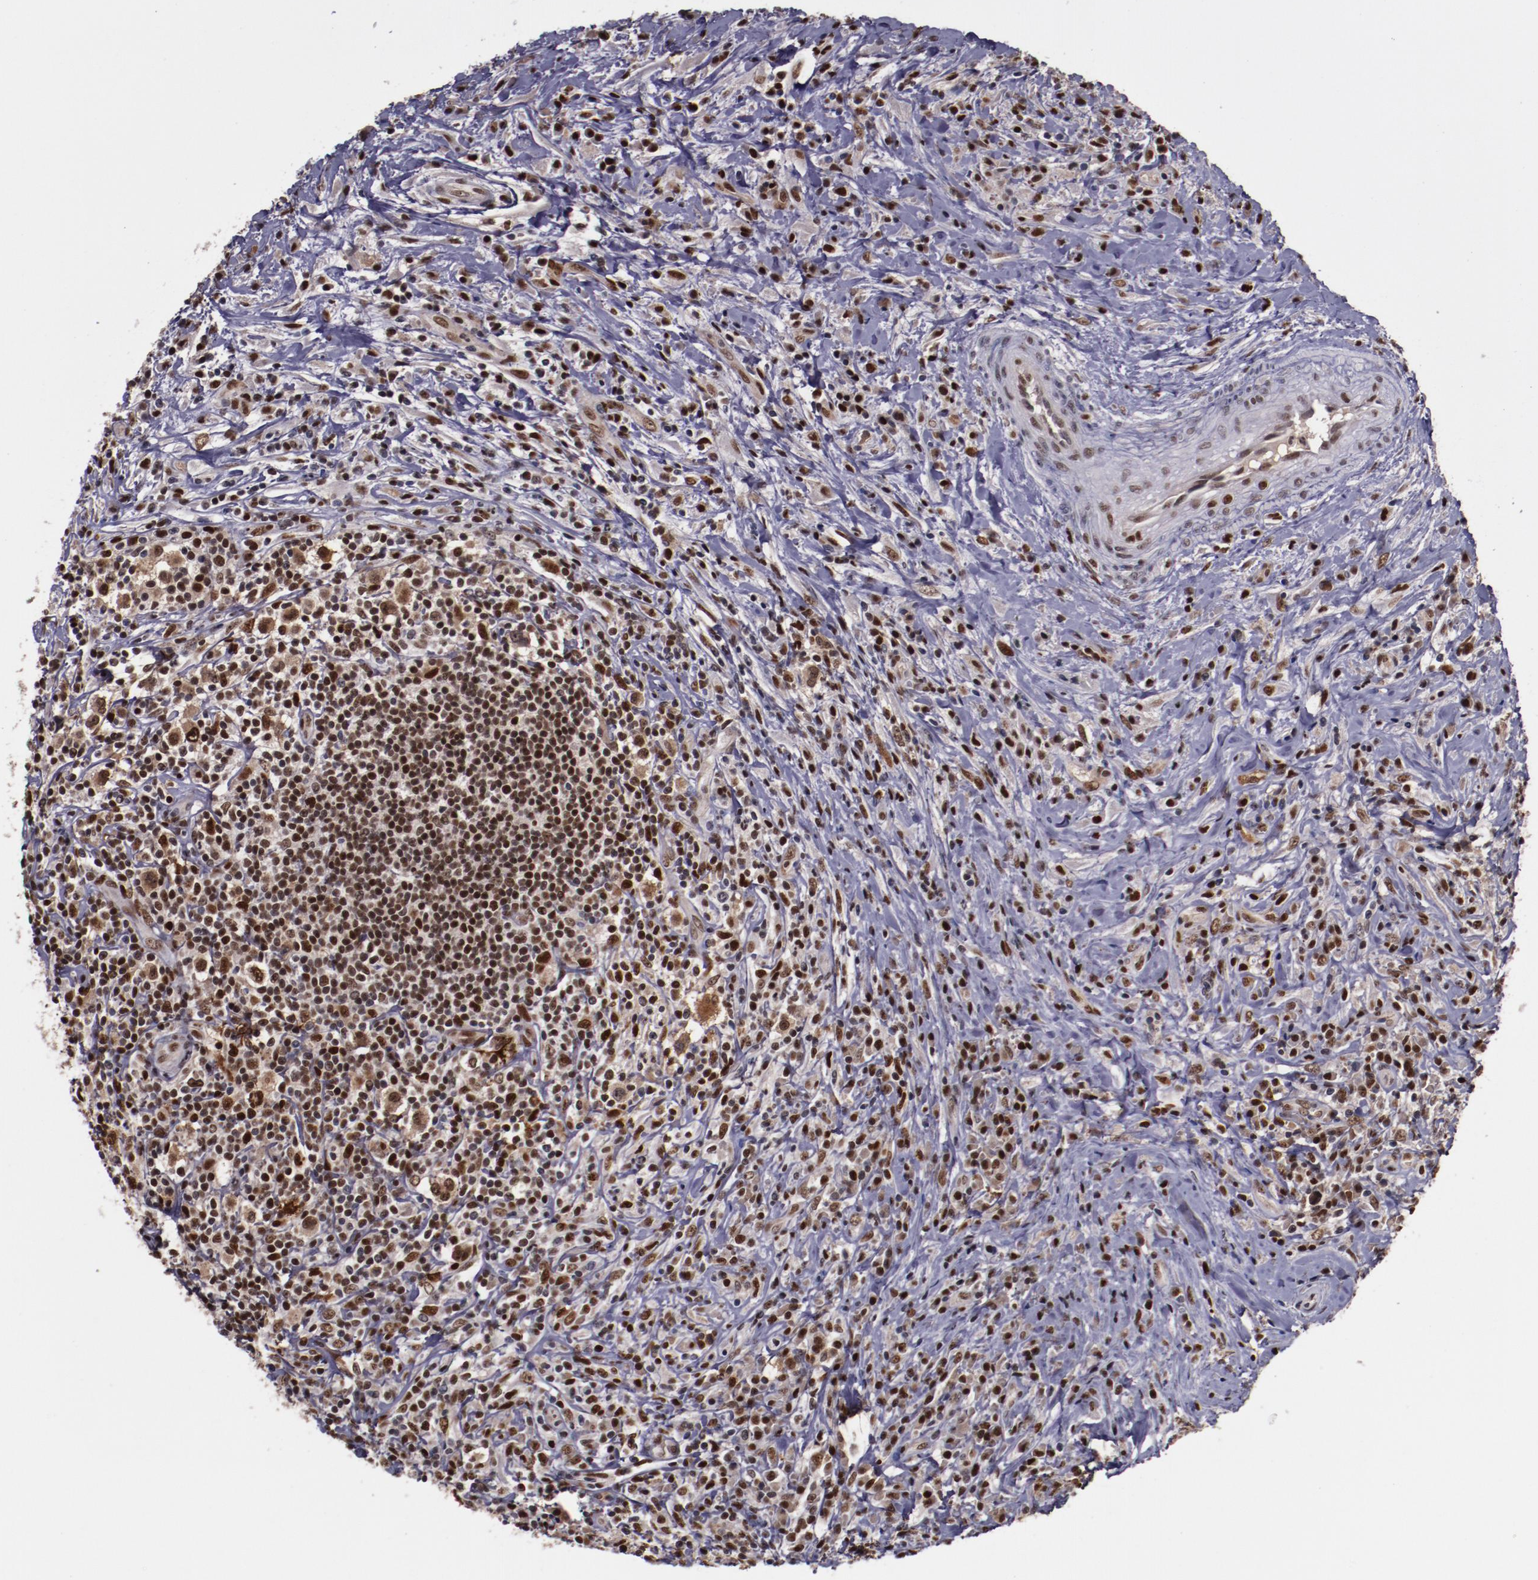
{"staining": {"intensity": "strong", "quantity": "25%-75%", "location": "nuclear"}, "tissue": "lymphoma", "cell_type": "Tumor cells", "image_type": "cancer", "snomed": [{"axis": "morphology", "description": "Hodgkin's disease, NOS"}, {"axis": "topography", "description": "Lymph node"}], "caption": "Immunohistochemistry histopathology image of human Hodgkin's disease stained for a protein (brown), which reveals high levels of strong nuclear expression in approximately 25%-75% of tumor cells.", "gene": "CHEK2", "patient": {"sex": "female", "age": 25}}